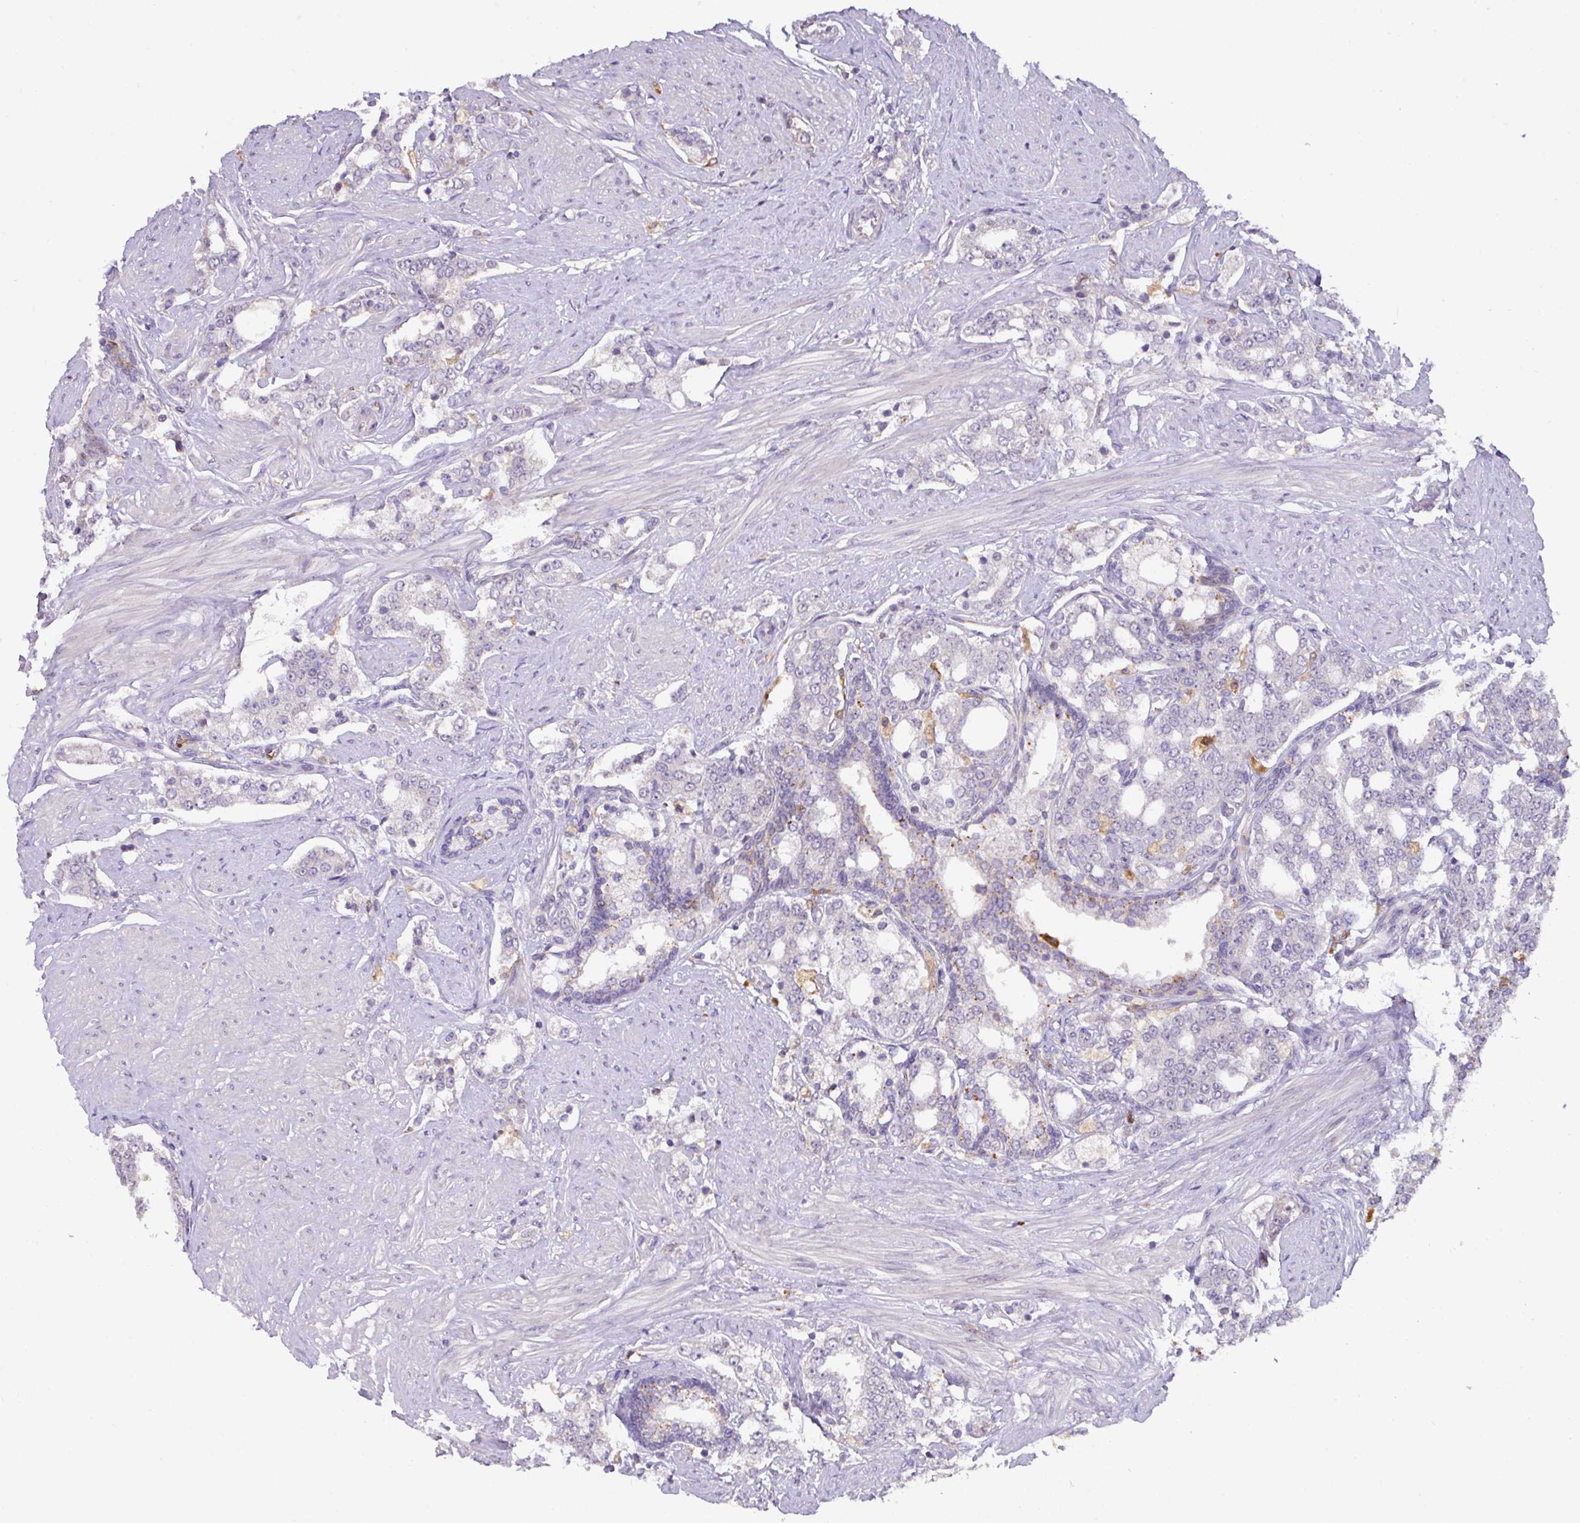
{"staining": {"intensity": "negative", "quantity": "none", "location": "none"}, "tissue": "prostate cancer", "cell_type": "Tumor cells", "image_type": "cancer", "snomed": [{"axis": "morphology", "description": "Adenocarcinoma, High grade"}, {"axis": "topography", "description": "Prostate"}], "caption": "The histopathology image displays no staining of tumor cells in adenocarcinoma (high-grade) (prostate). (Stains: DAB immunohistochemistry with hematoxylin counter stain, Microscopy: brightfield microscopy at high magnification).", "gene": "GCNT7", "patient": {"sex": "male", "age": 64}}